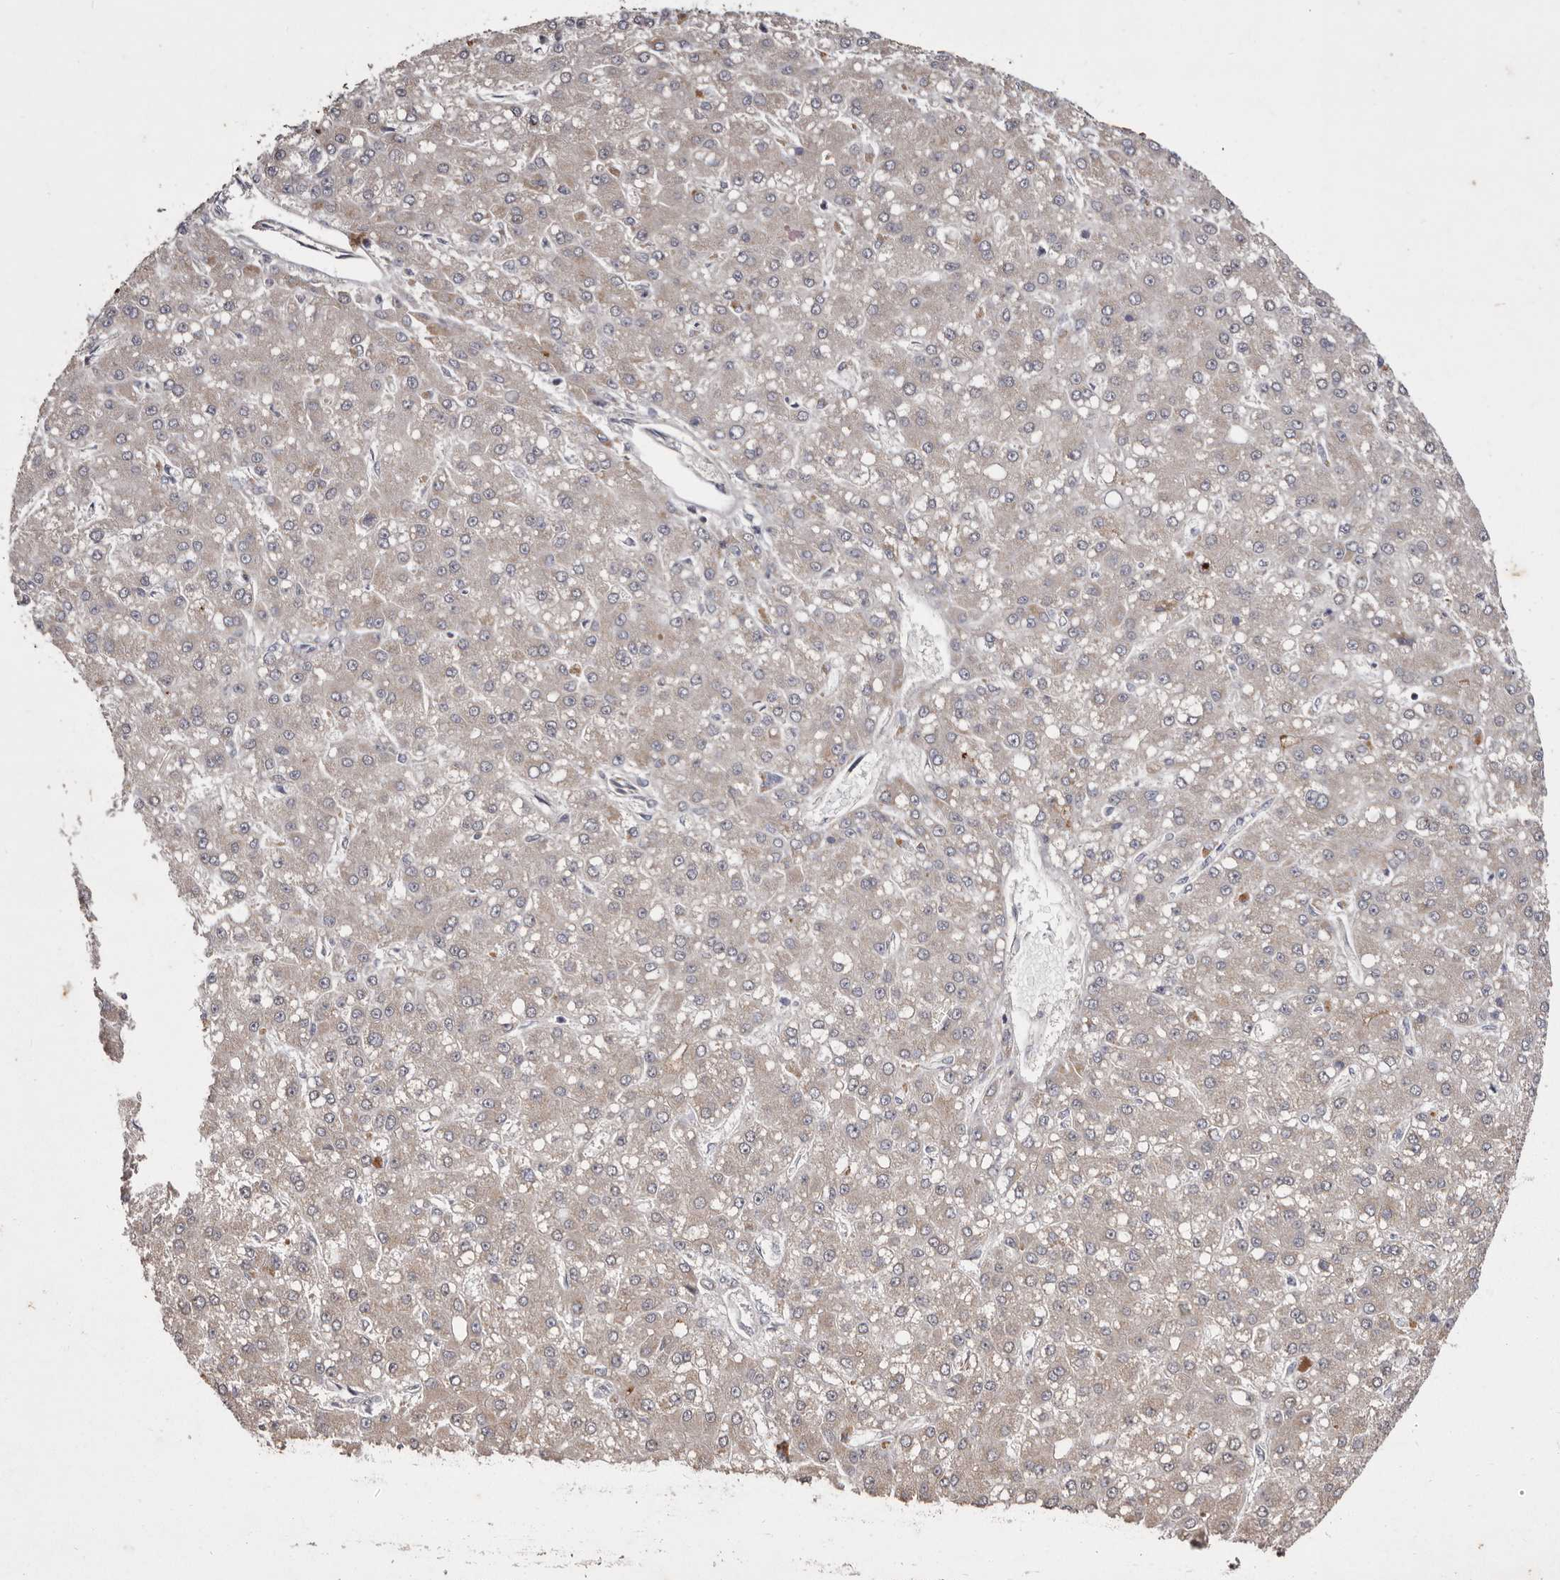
{"staining": {"intensity": "negative", "quantity": "none", "location": "none"}, "tissue": "liver cancer", "cell_type": "Tumor cells", "image_type": "cancer", "snomed": [{"axis": "morphology", "description": "Carcinoma, Hepatocellular, NOS"}, {"axis": "topography", "description": "Liver"}], "caption": "Immunohistochemistry photomicrograph of neoplastic tissue: hepatocellular carcinoma (liver) stained with DAB (3,3'-diaminobenzidine) displays no significant protein expression in tumor cells. The staining is performed using DAB brown chromogen with nuclei counter-stained in using hematoxylin.", "gene": "FLAD1", "patient": {"sex": "male", "age": 67}}